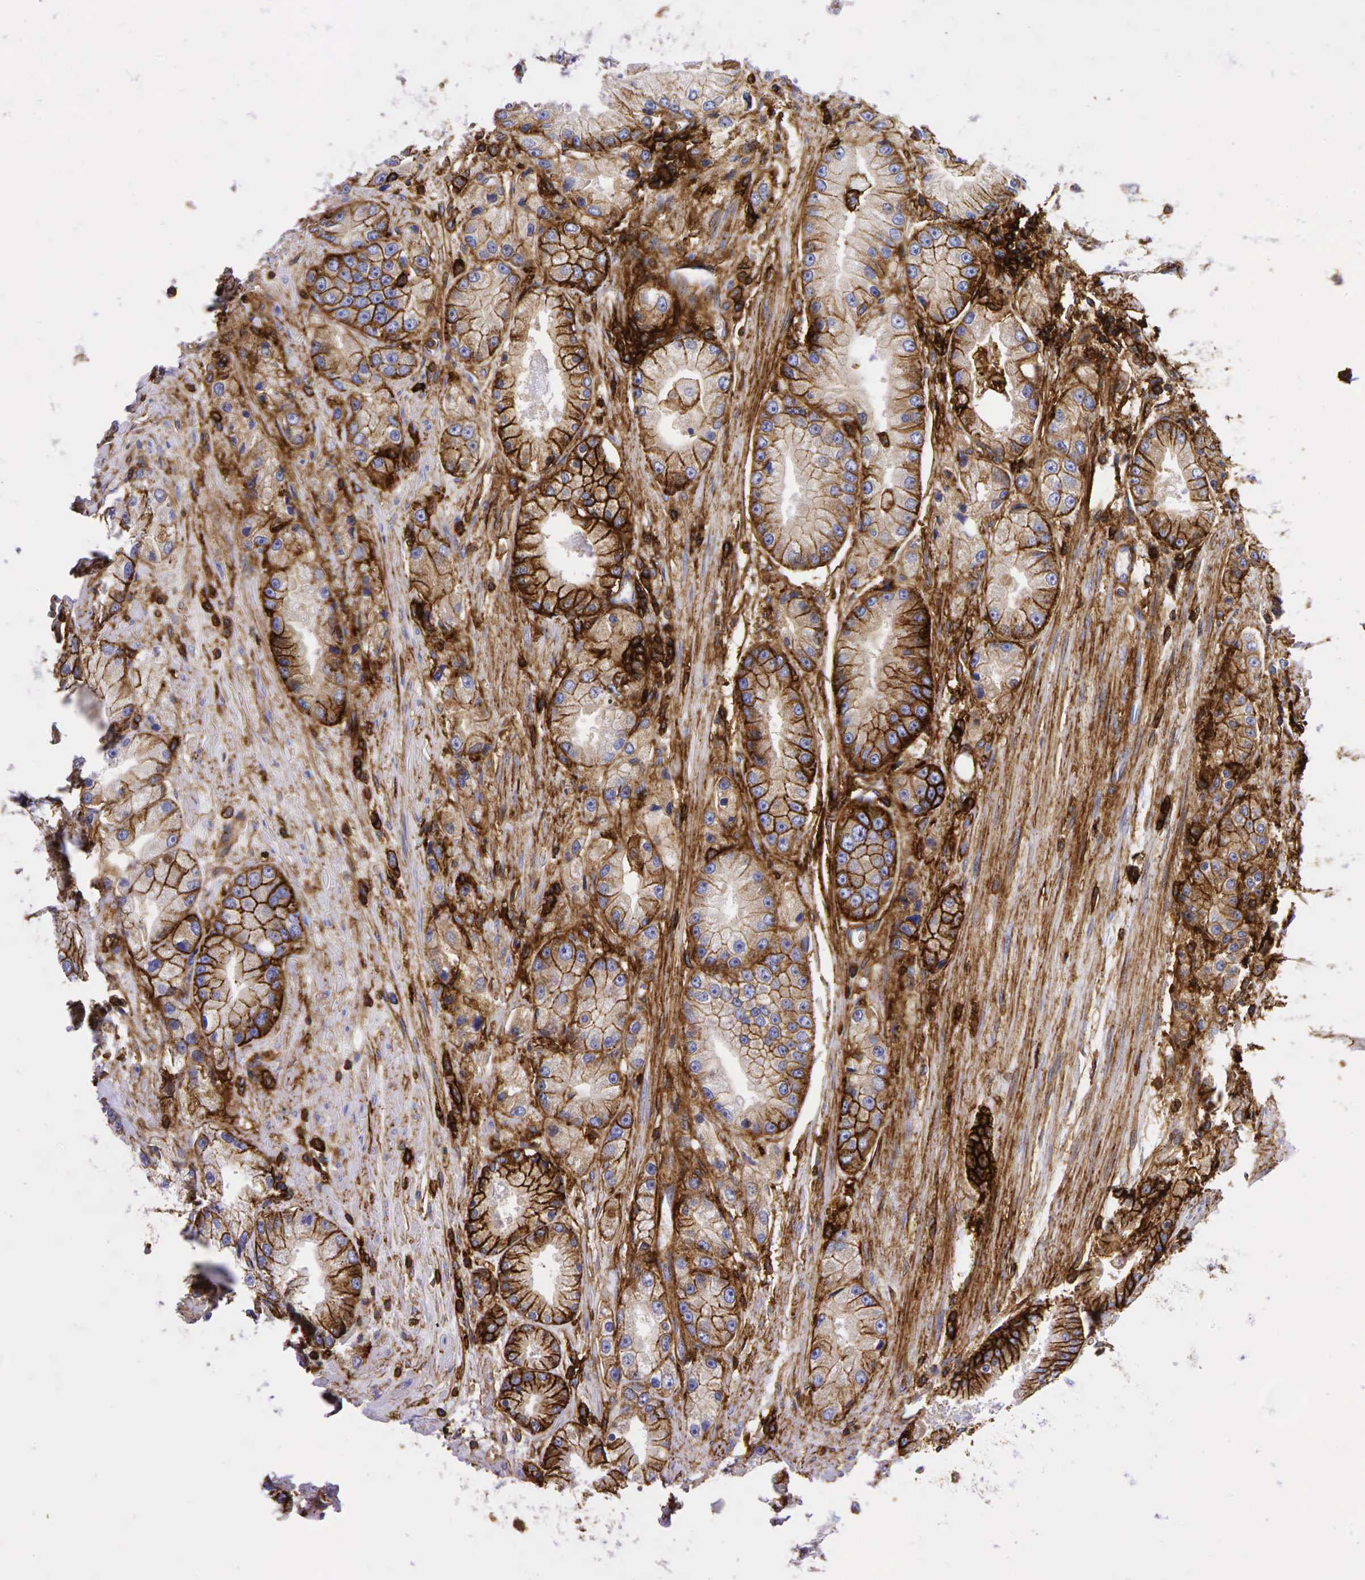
{"staining": {"intensity": "moderate", "quantity": ">75%", "location": "cytoplasmic/membranous"}, "tissue": "prostate cancer", "cell_type": "Tumor cells", "image_type": "cancer", "snomed": [{"axis": "morphology", "description": "Adenocarcinoma, Medium grade"}, {"axis": "topography", "description": "Prostate"}], "caption": "Prostate cancer was stained to show a protein in brown. There is medium levels of moderate cytoplasmic/membranous expression in approximately >75% of tumor cells. (Brightfield microscopy of DAB IHC at high magnification).", "gene": "CD44", "patient": {"sex": "male", "age": 72}}